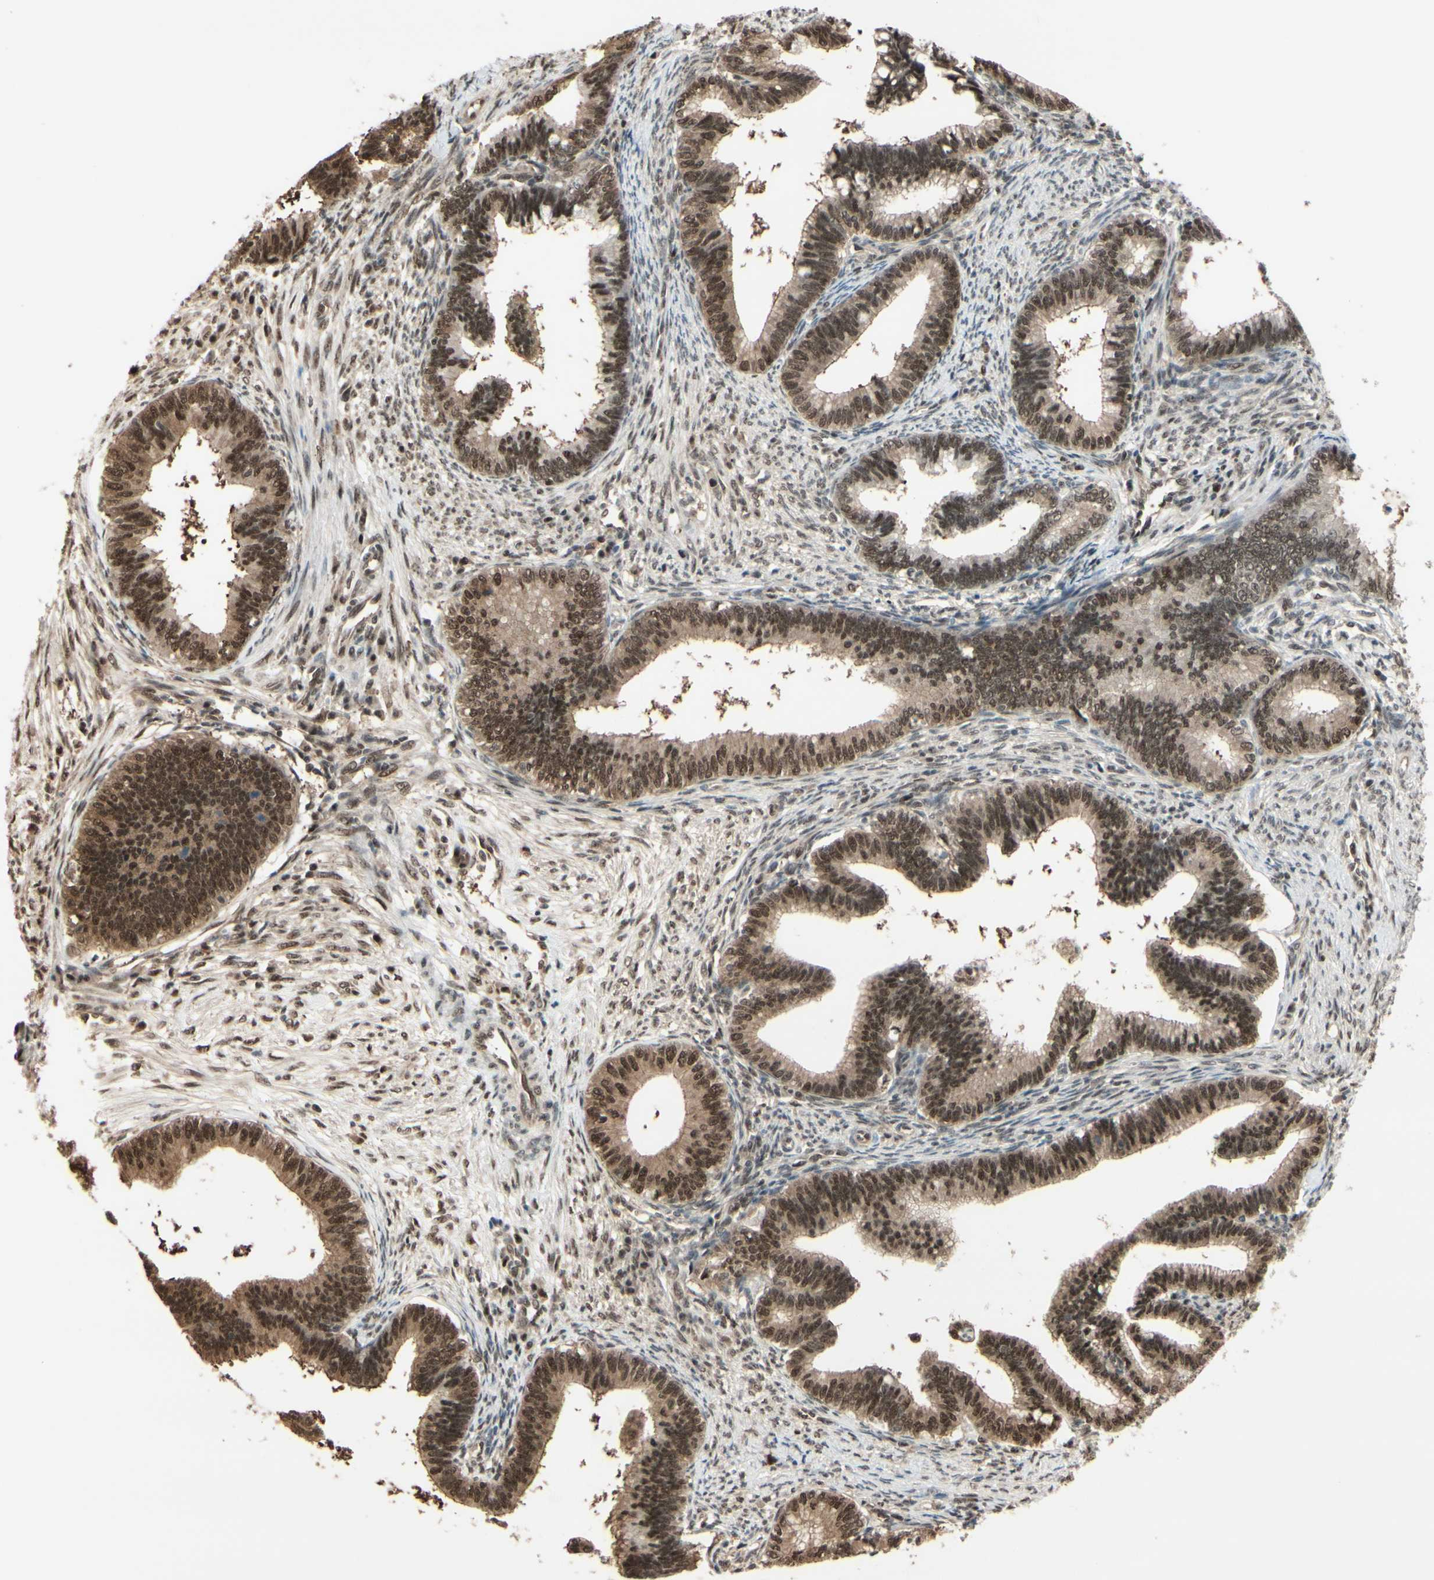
{"staining": {"intensity": "strong", "quantity": ">75%", "location": "cytoplasmic/membranous,nuclear"}, "tissue": "cervical cancer", "cell_type": "Tumor cells", "image_type": "cancer", "snomed": [{"axis": "morphology", "description": "Adenocarcinoma, NOS"}, {"axis": "topography", "description": "Cervix"}], "caption": "Protein analysis of cervical adenocarcinoma tissue exhibits strong cytoplasmic/membranous and nuclear staining in about >75% of tumor cells.", "gene": "HSF1", "patient": {"sex": "female", "age": 36}}